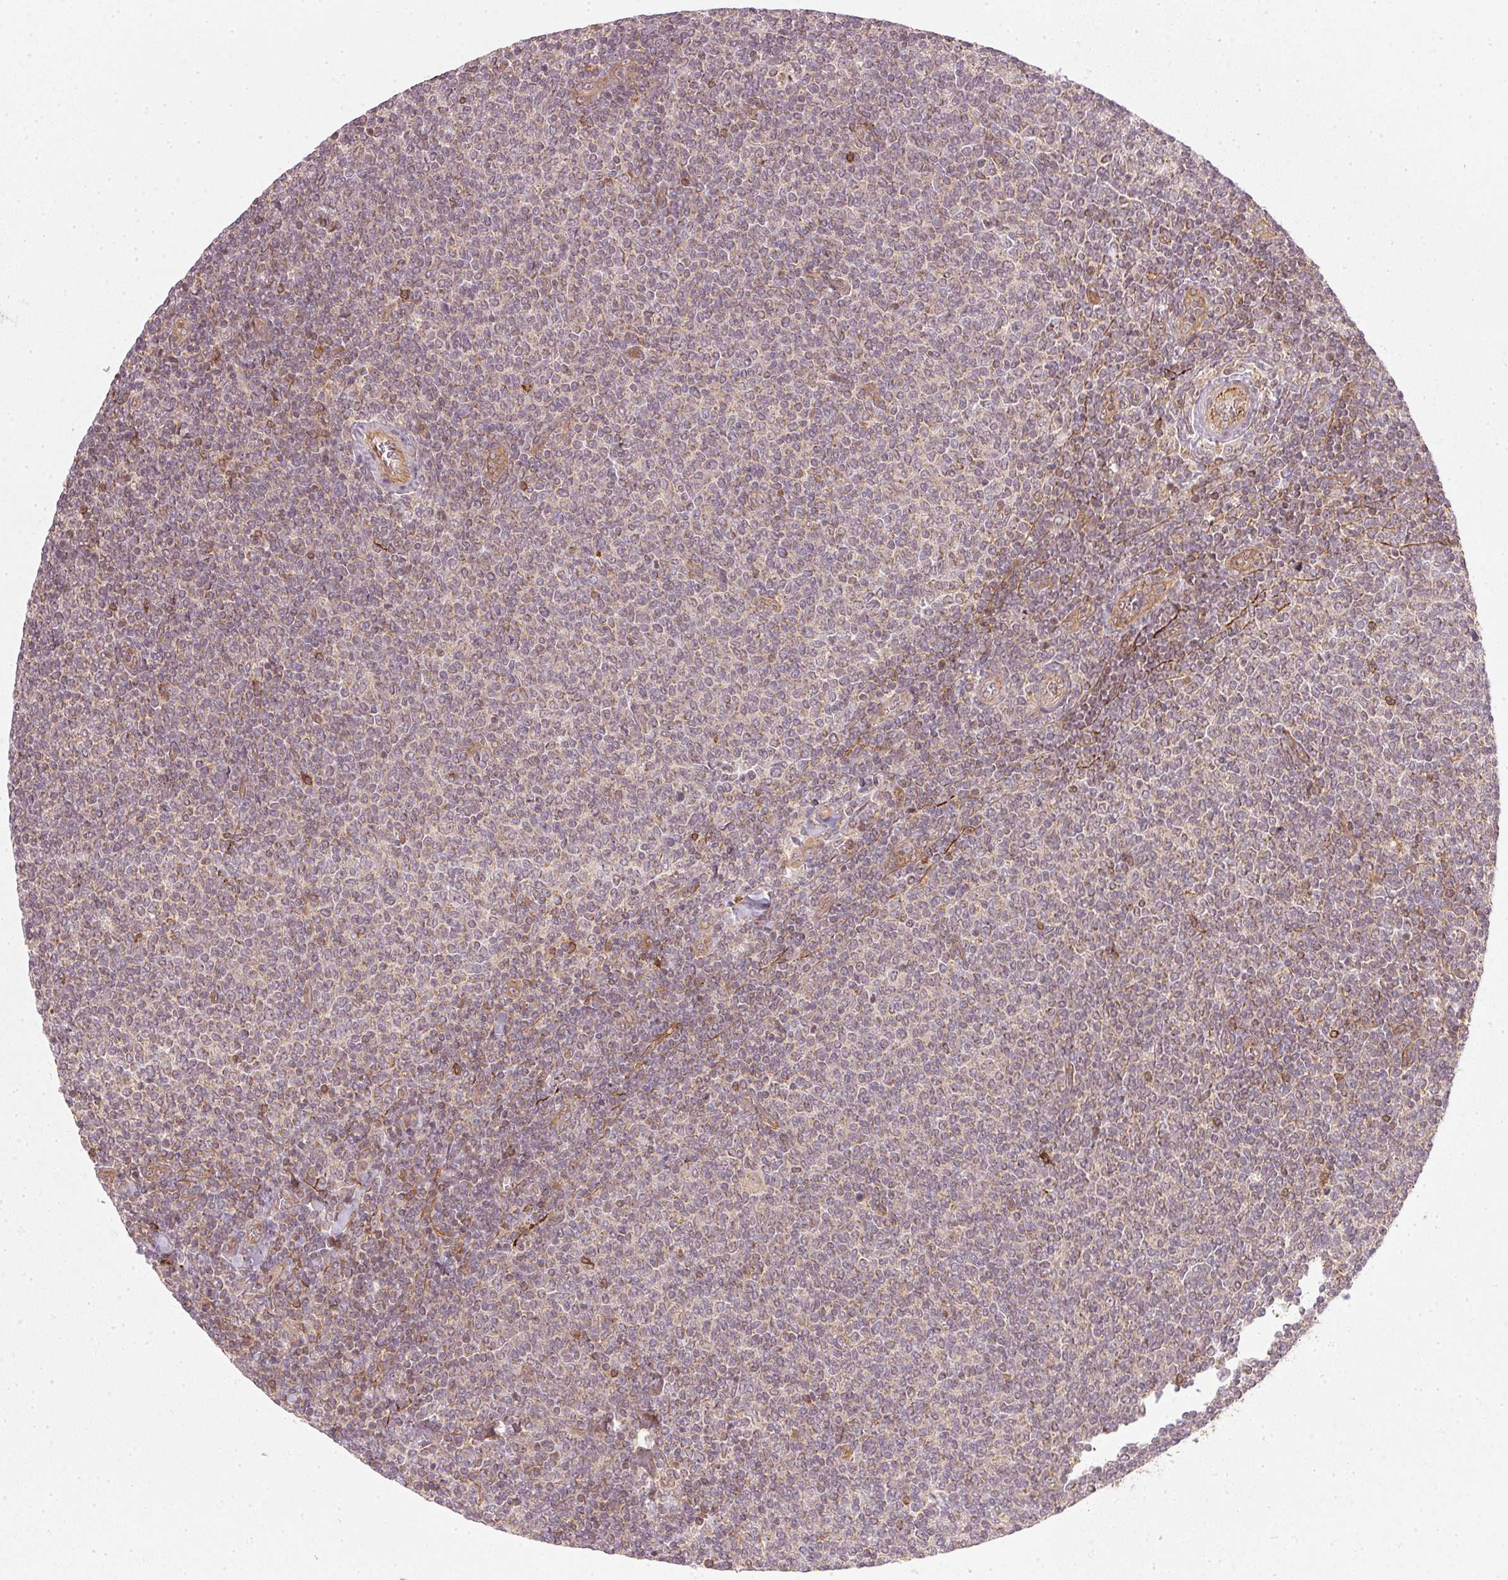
{"staining": {"intensity": "weak", "quantity": "<25%", "location": "cytoplasmic/membranous"}, "tissue": "lymphoma", "cell_type": "Tumor cells", "image_type": "cancer", "snomed": [{"axis": "morphology", "description": "Malignant lymphoma, non-Hodgkin's type, Low grade"}, {"axis": "topography", "description": "Lymph node"}], "caption": "Tumor cells show no significant staining in lymphoma.", "gene": "NADK2", "patient": {"sex": "male", "age": 52}}